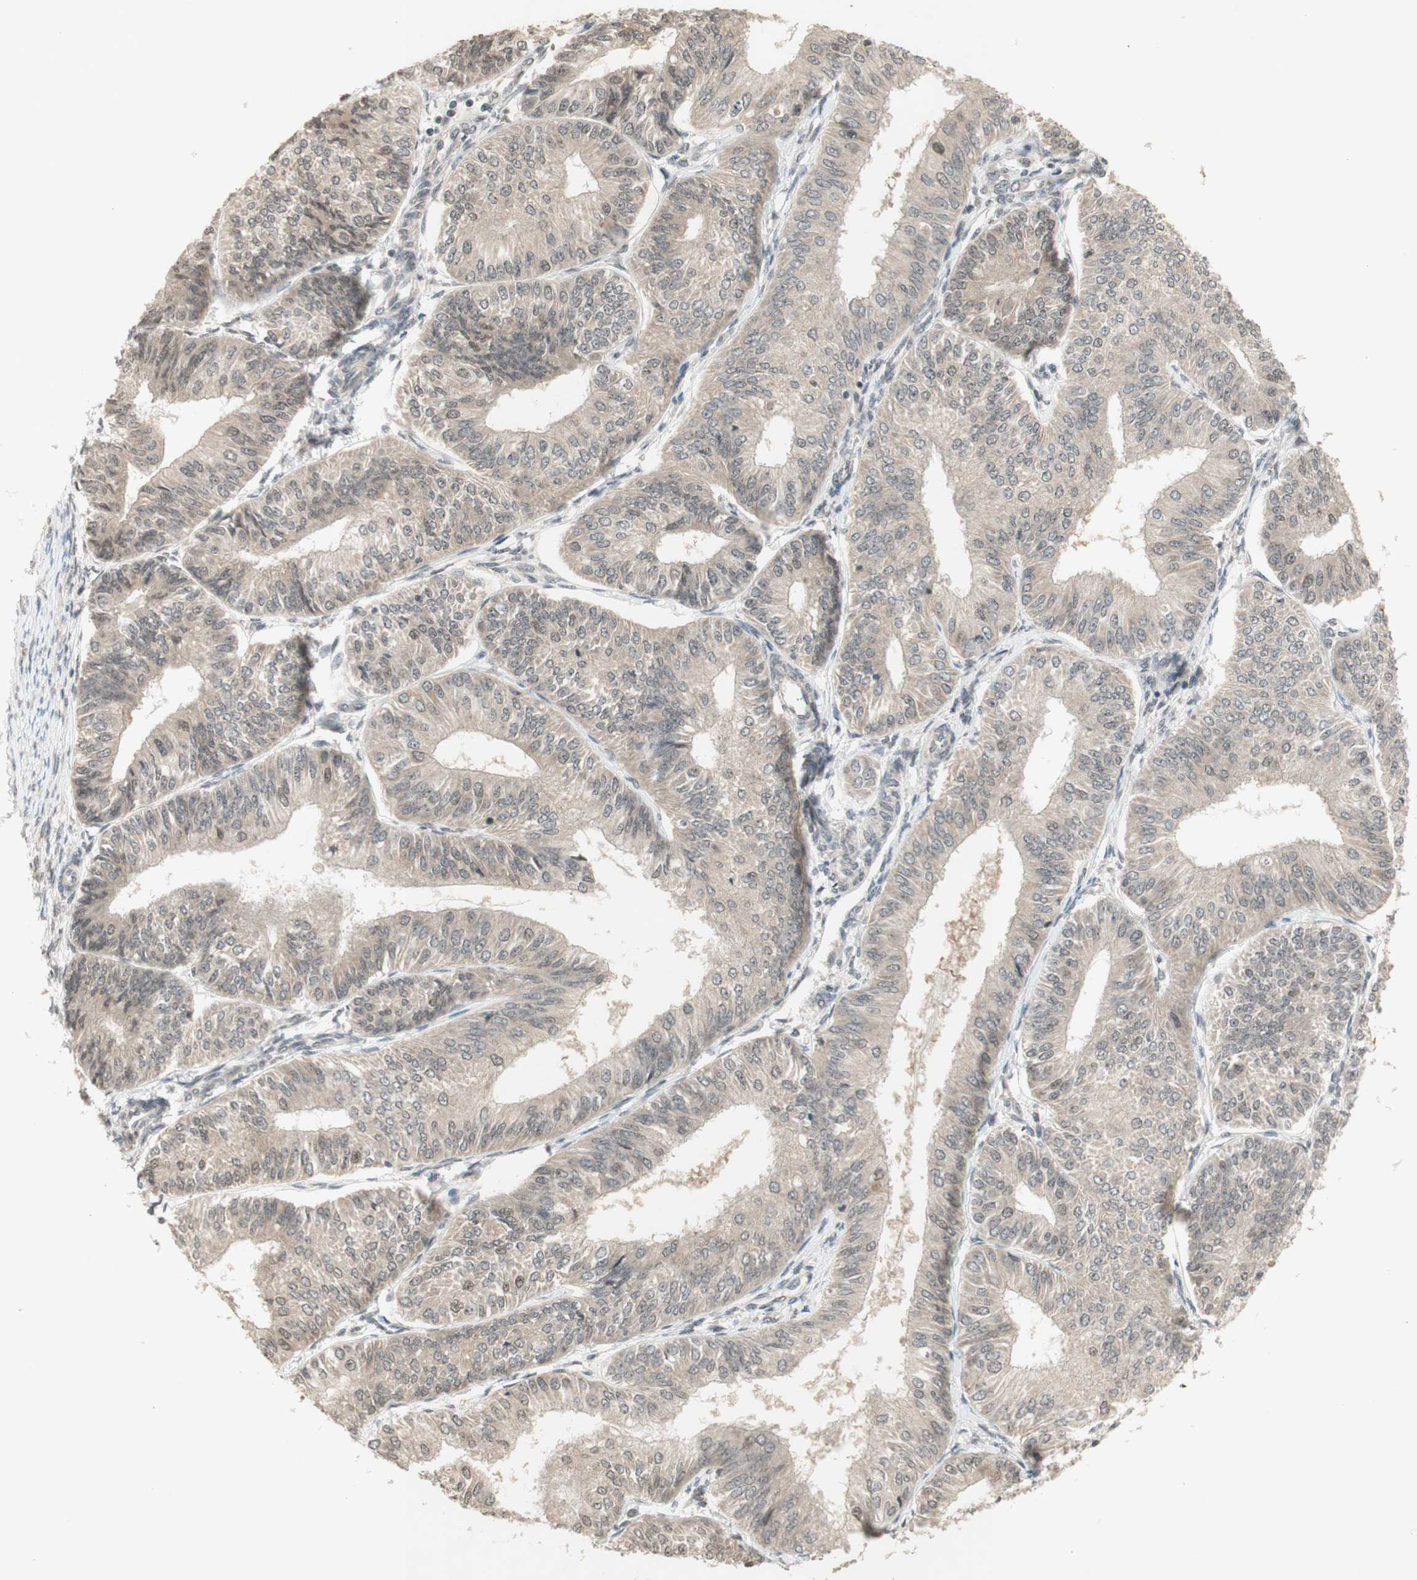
{"staining": {"intensity": "weak", "quantity": ">75%", "location": "cytoplasmic/membranous"}, "tissue": "endometrial cancer", "cell_type": "Tumor cells", "image_type": "cancer", "snomed": [{"axis": "morphology", "description": "Adenocarcinoma, NOS"}, {"axis": "topography", "description": "Endometrium"}], "caption": "Immunohistochemistry (DAB (3,3'-diaminobenzidine)) staining of endometrial adenocarcinoma reveals weak cytoplasmic/membranous protein positivity in approximately >75% of tumor cells. (DAB IHC with brightfield microscopy, high magnification).", "gene": "GLI1", "patient": {"sex": "female", "age": 58}}